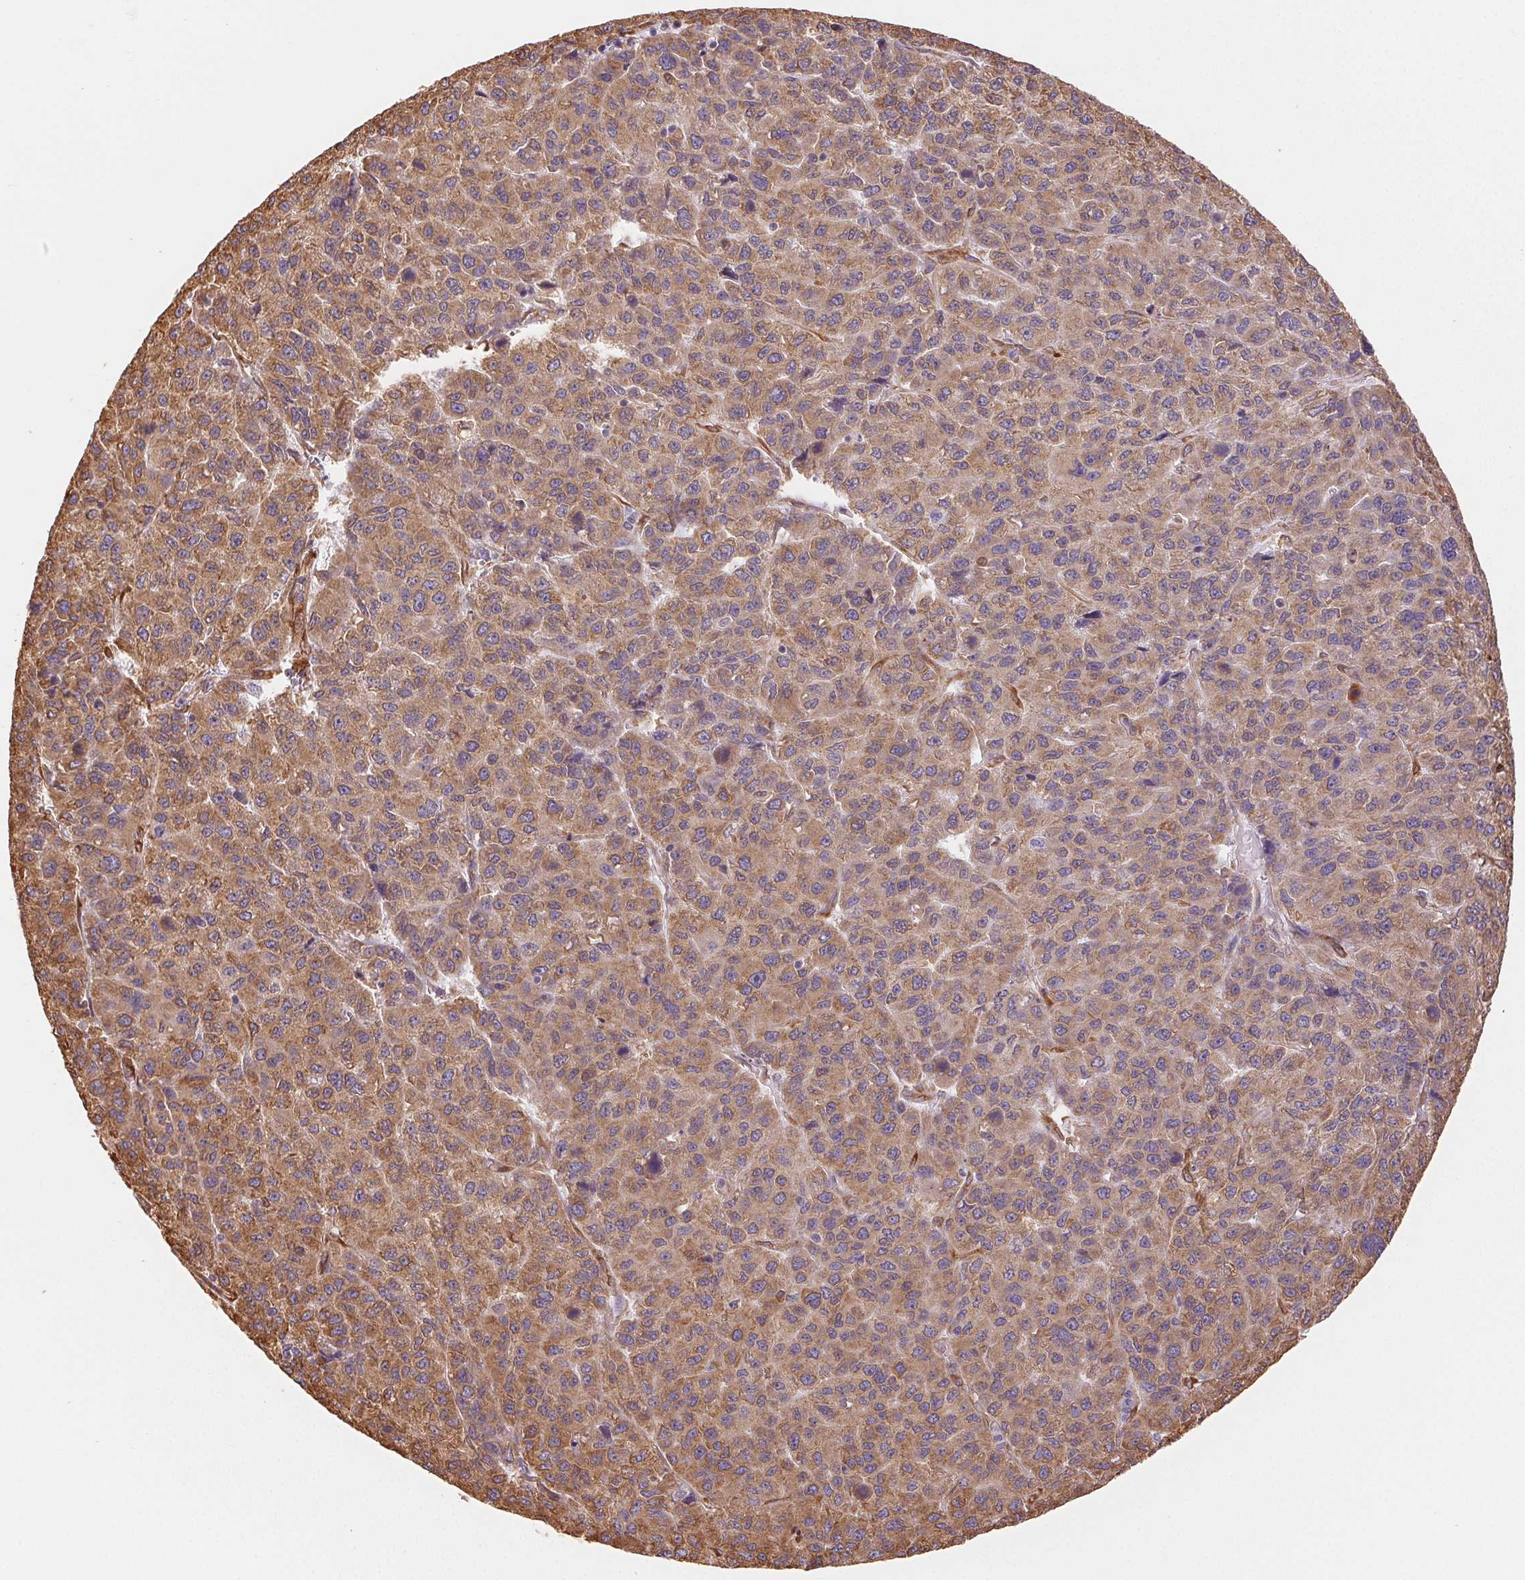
{"staining": {"intensity": "moderate", "quantity": ">75%", "location": "cytoplasmic/membranous"}, "tissue": "liver cancer", "cell_type": "Tumor cells", "image_type": "cancer", "snomed": [{"axis": "morphology", "description": "Carcinoma, Hepatocellular, NOS"}, {"axis": "topography", "description": "Liver"}], "caption": "Human liver cancer stained with a protein marker displays moderate staining in tumor cells.", "gene": "RCN3", "patient": {"sex": "male", "age": 69}}